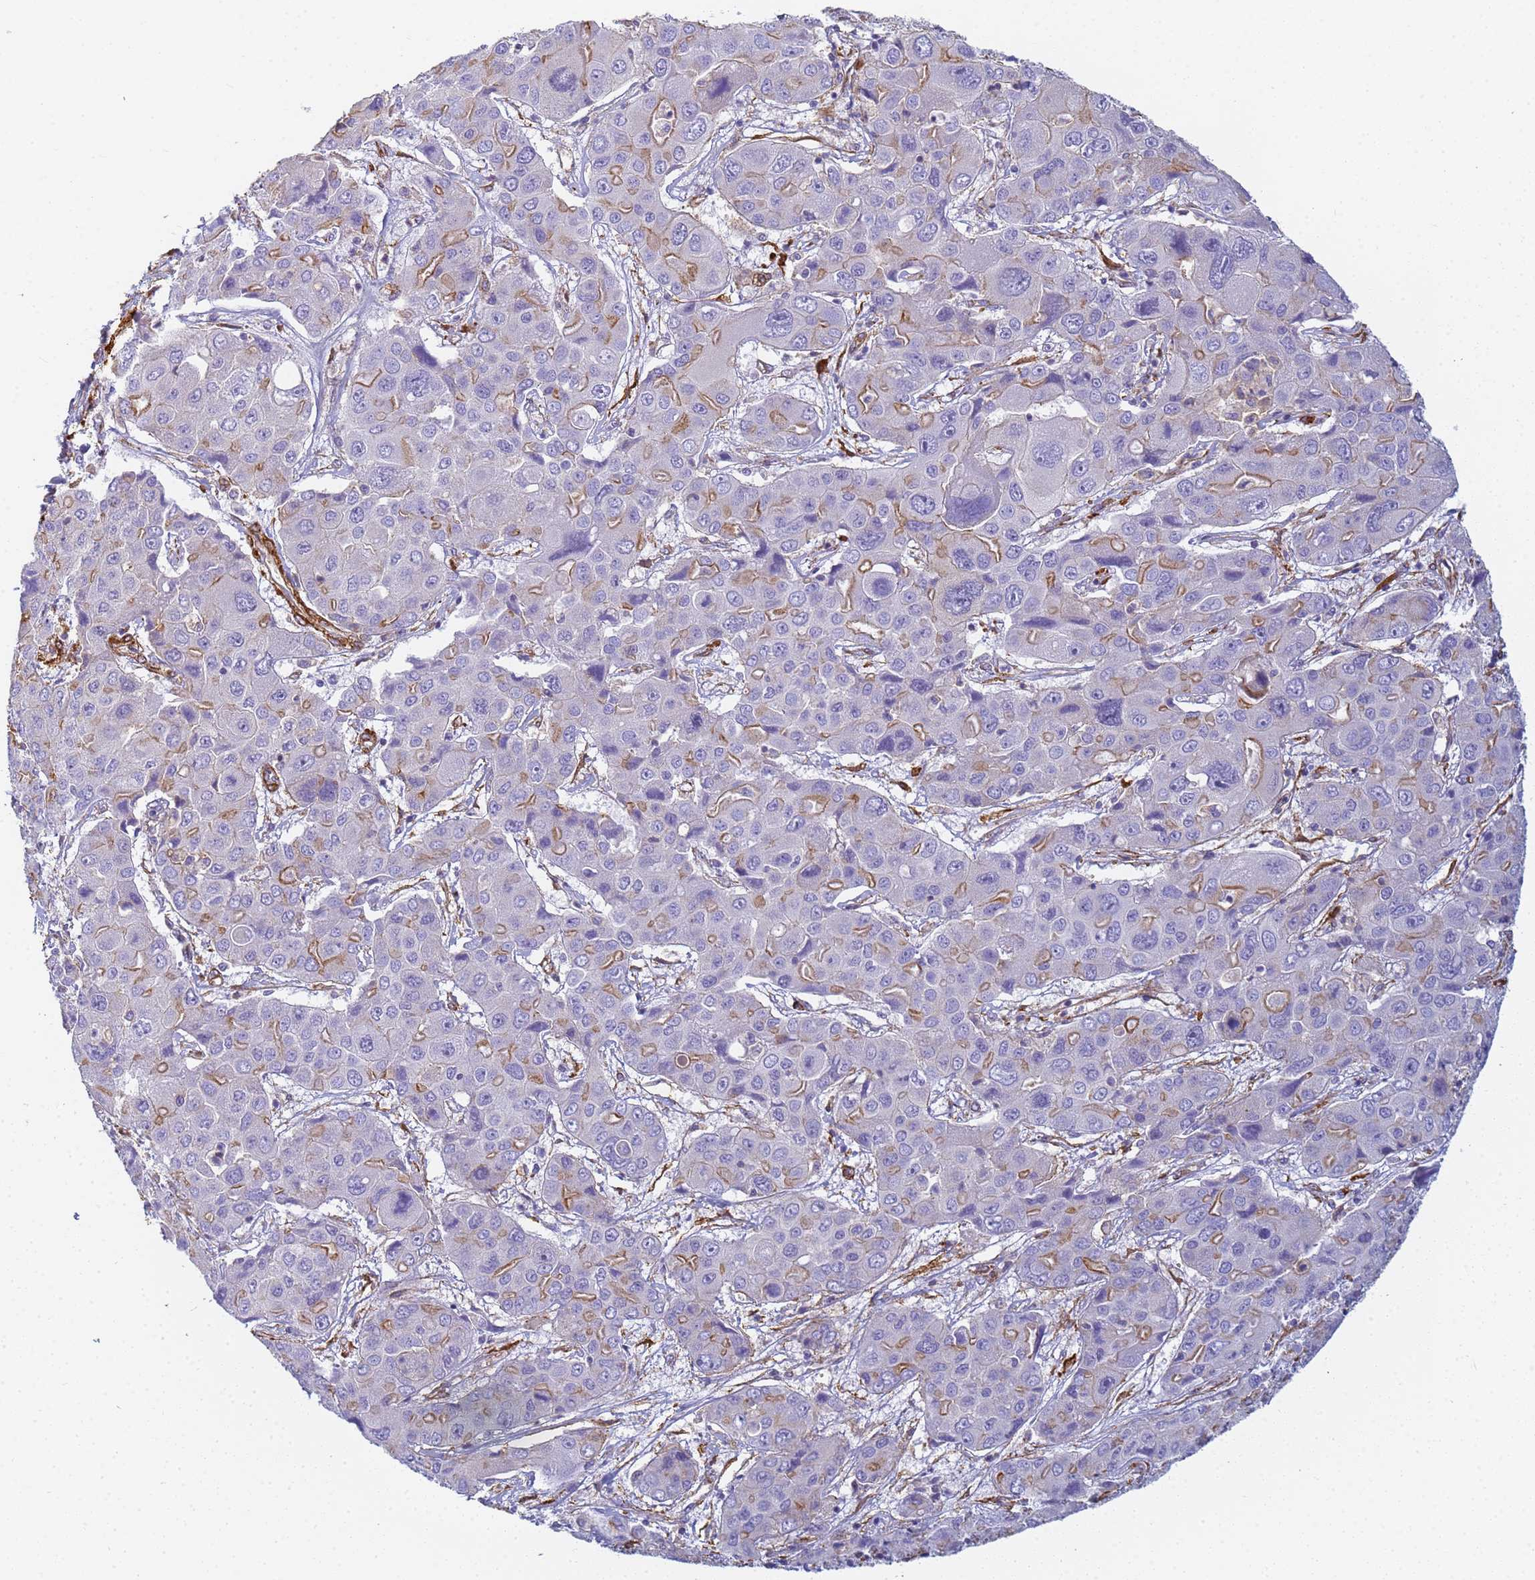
{"staining": {"intensity": "moderate", "quantity": "<25%", "location": "cytoplasmic/membranous"}, "tissue": "liver cancer", "cell_type": "Tumor cells", "image_type": "cancer", "snomed": [{"axis": "morphology", "description": "Cholangiocarcinoma"}, {"axis": "topography", "description": "Liver"}], "caption": "Tumor cells demonstrate low levels of moderate cytoplasmic/membranous expression in about <25% of cells in liver cancer (cholangiocarcinoma). The protein of interest is stained brown, and the nuclei are stained in blue (DAB IHC with brightfield microscopy, high magnification).", "gene": "TPM1", "patient": {"sex": "male", "age": 67}}